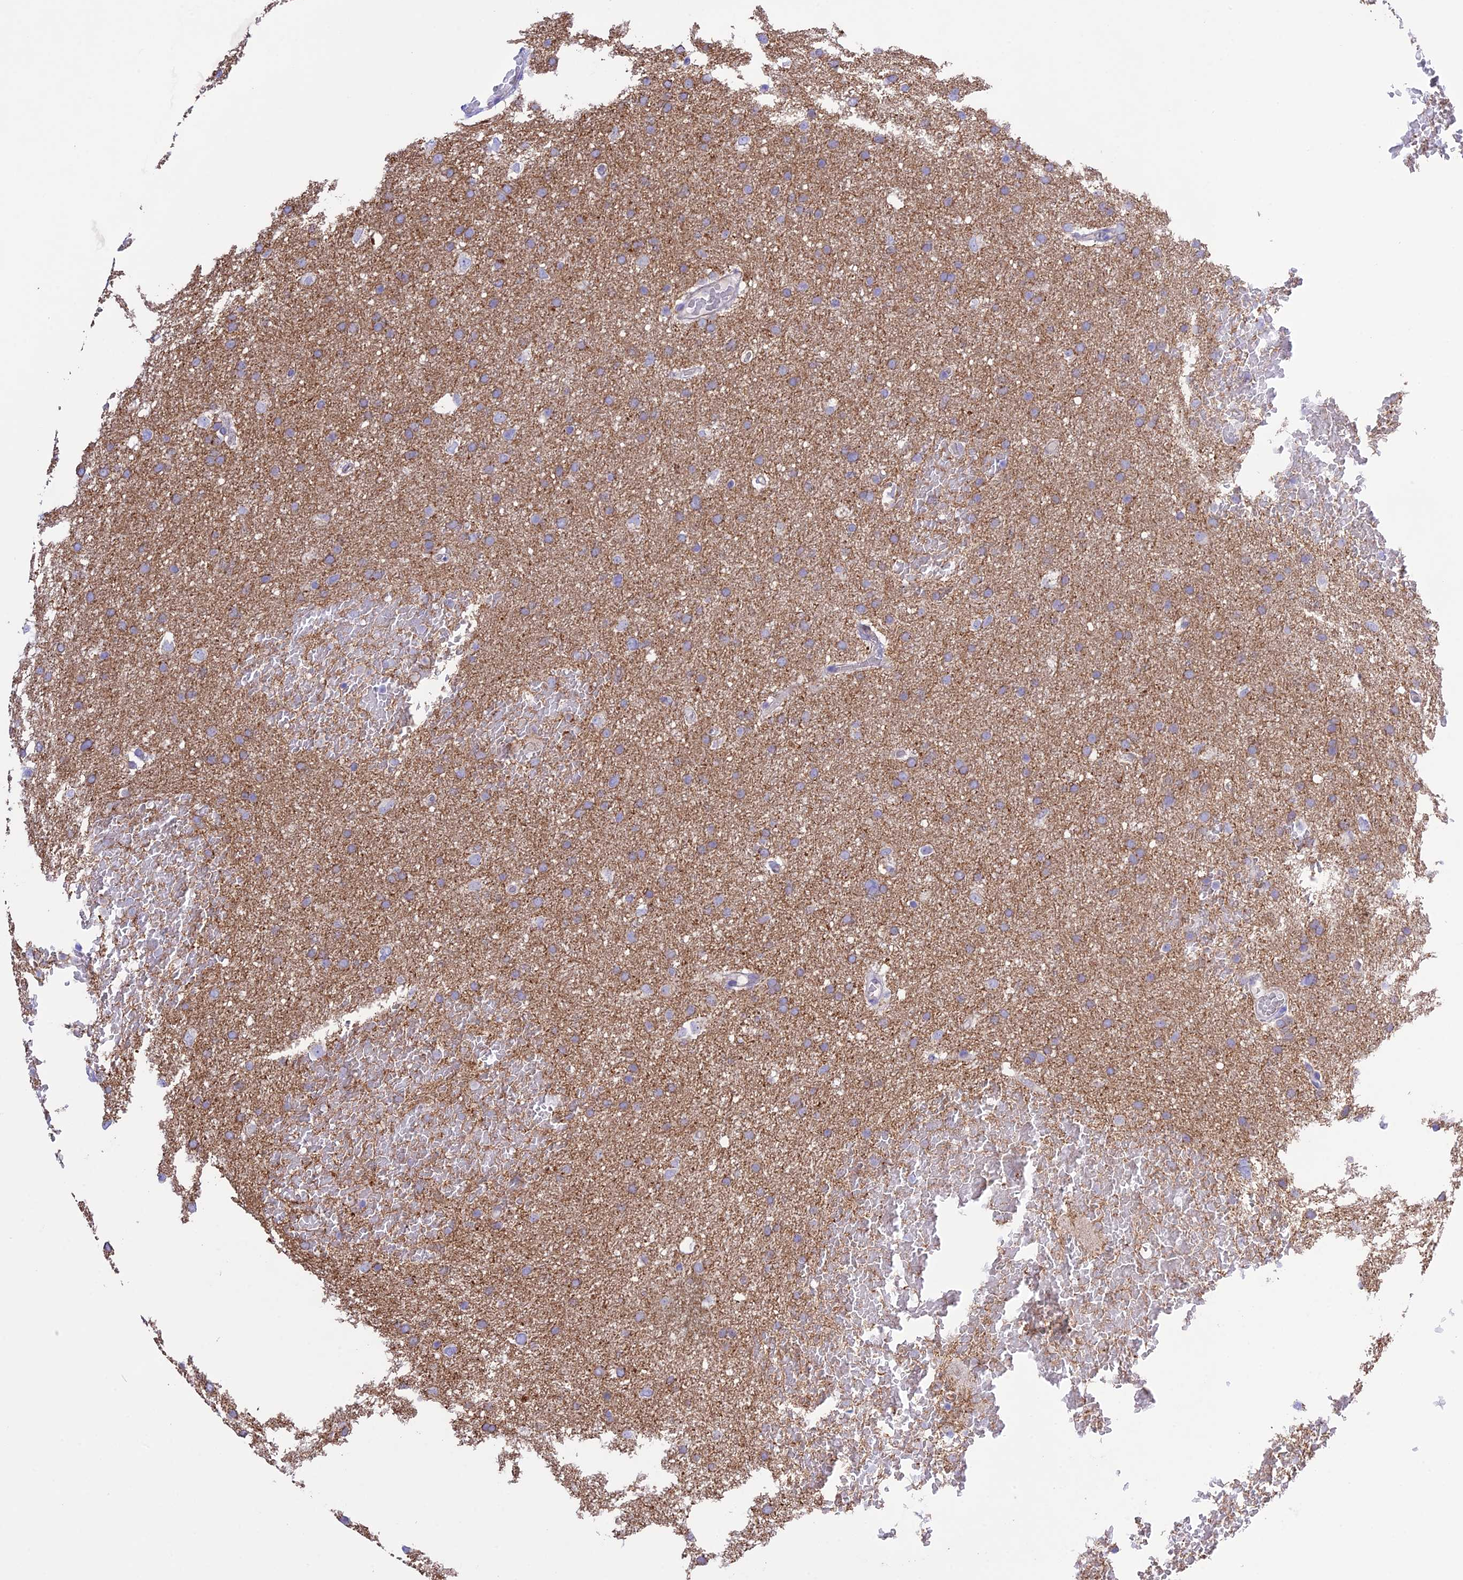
{"staining": {"intensity": "negative", "quantity": "none", "location": "none"}, "tissue": "glioma", "cell_type": "Tumor cells", "image_type": "cancer", "snomed": [{"axis": "morphology", "description": "Glioma, malignant, High grade"}, {"axis": "topography", "description": "Cerebral cortex"}], "caption": "Malignant glioma (high-grade) stained for a protein using IHC shows no positivity tumor cells.", "gene": "CHSY3", "patient": {"sex": "female", "age": 36}}